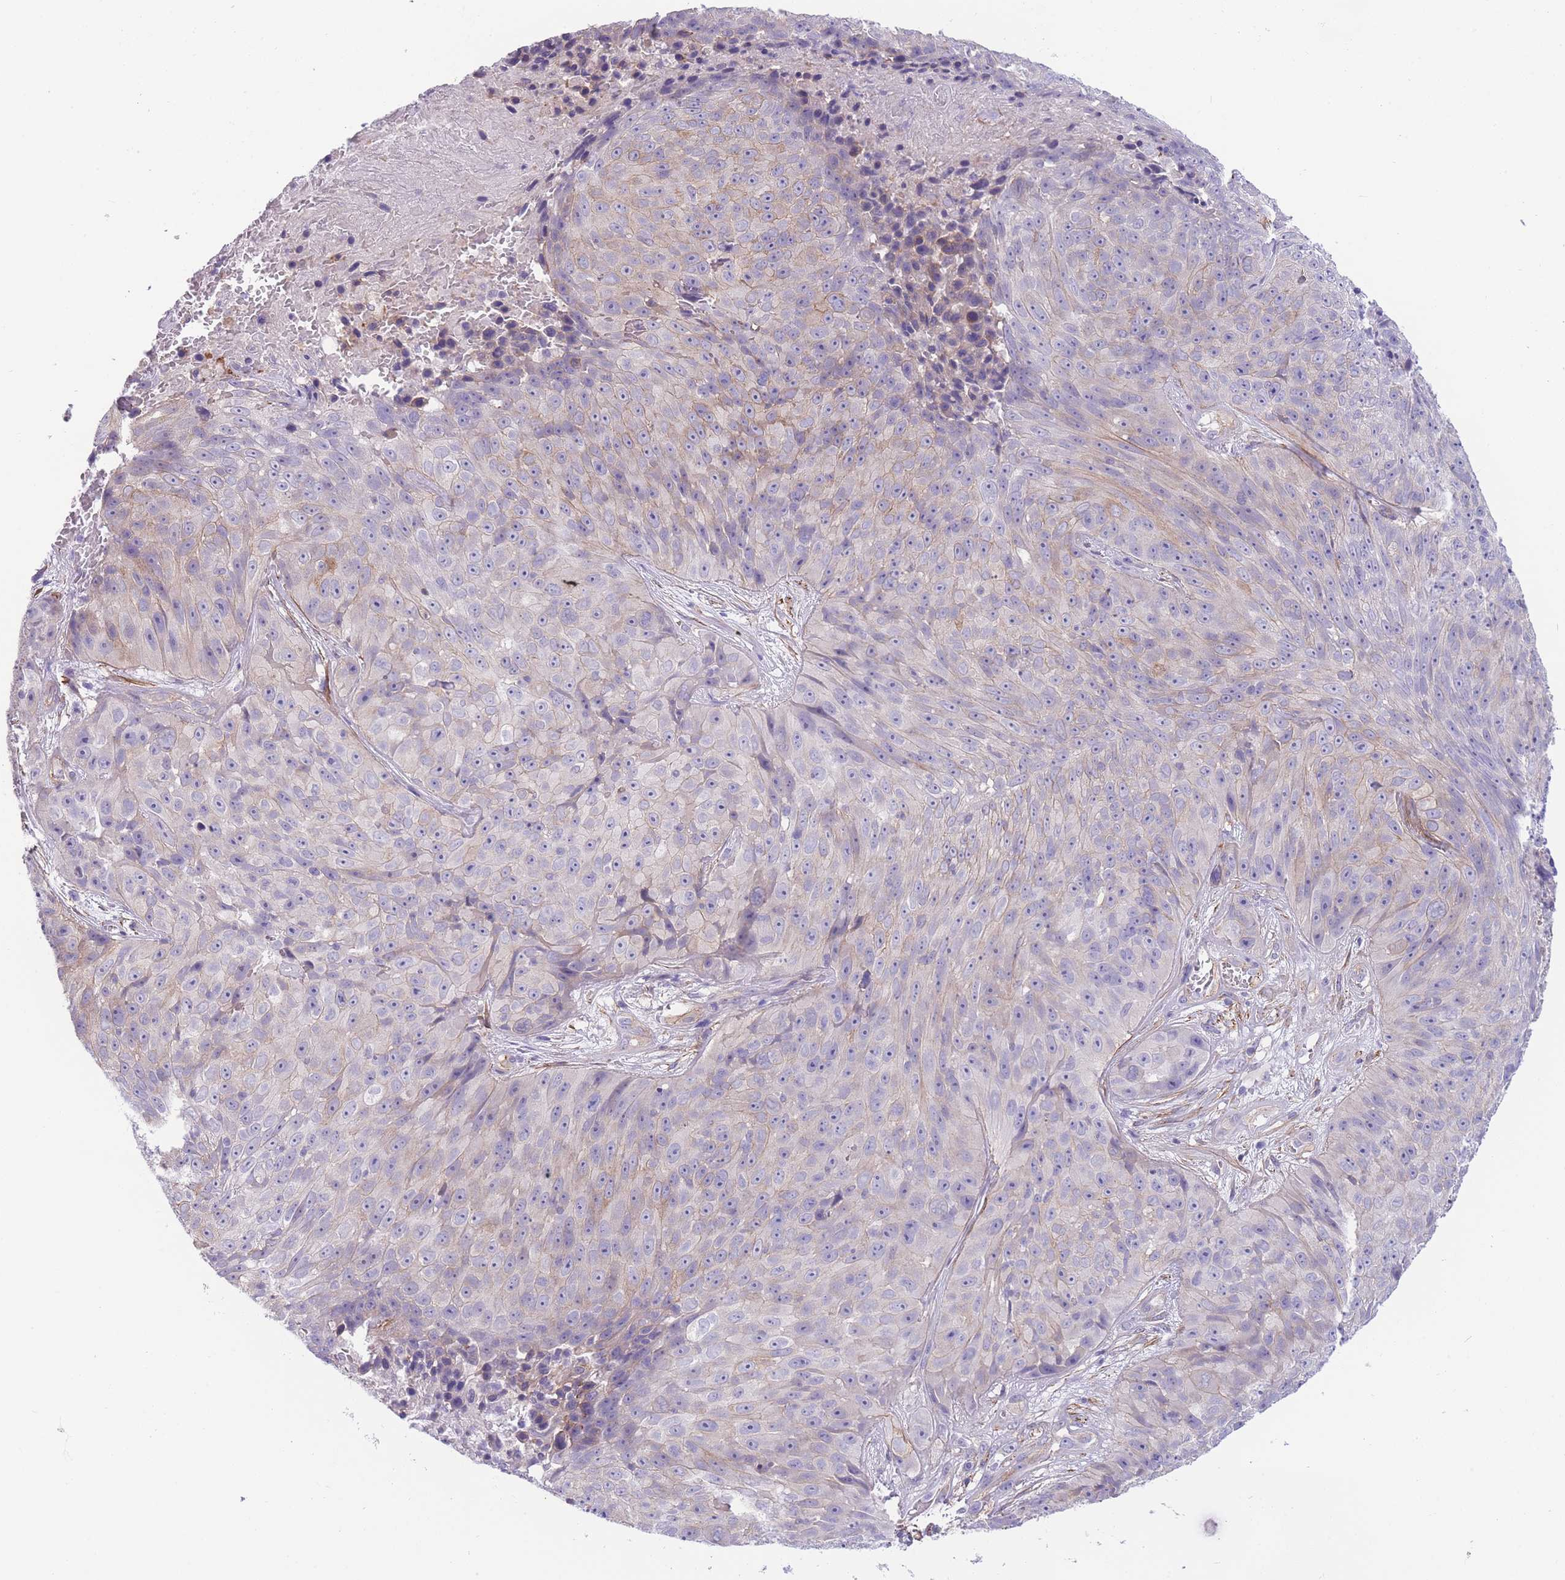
{"staining": {"intensity": "negative", "quantity": "none", "location": "none"}, "tissue": "skin cancer", "cell_type": "Tumor cells", "image_type": "cancer", "snomed": [{"axis": "morphology", "description": "Squamous cell carcinoma, NOS"}, {"axis": "topography", "description": "Skin"}], "caption": "Immunohistochemistry (IHC) image of skin cancer stained for a protein (brown), which exhibits no positivity in tumor cells. The staining is performed using DAB brown chromogen with nuclei counter-stained in using hematoxylin.", "gene": "FAM124A", "patient": {"sex": "female", "age": 87}}